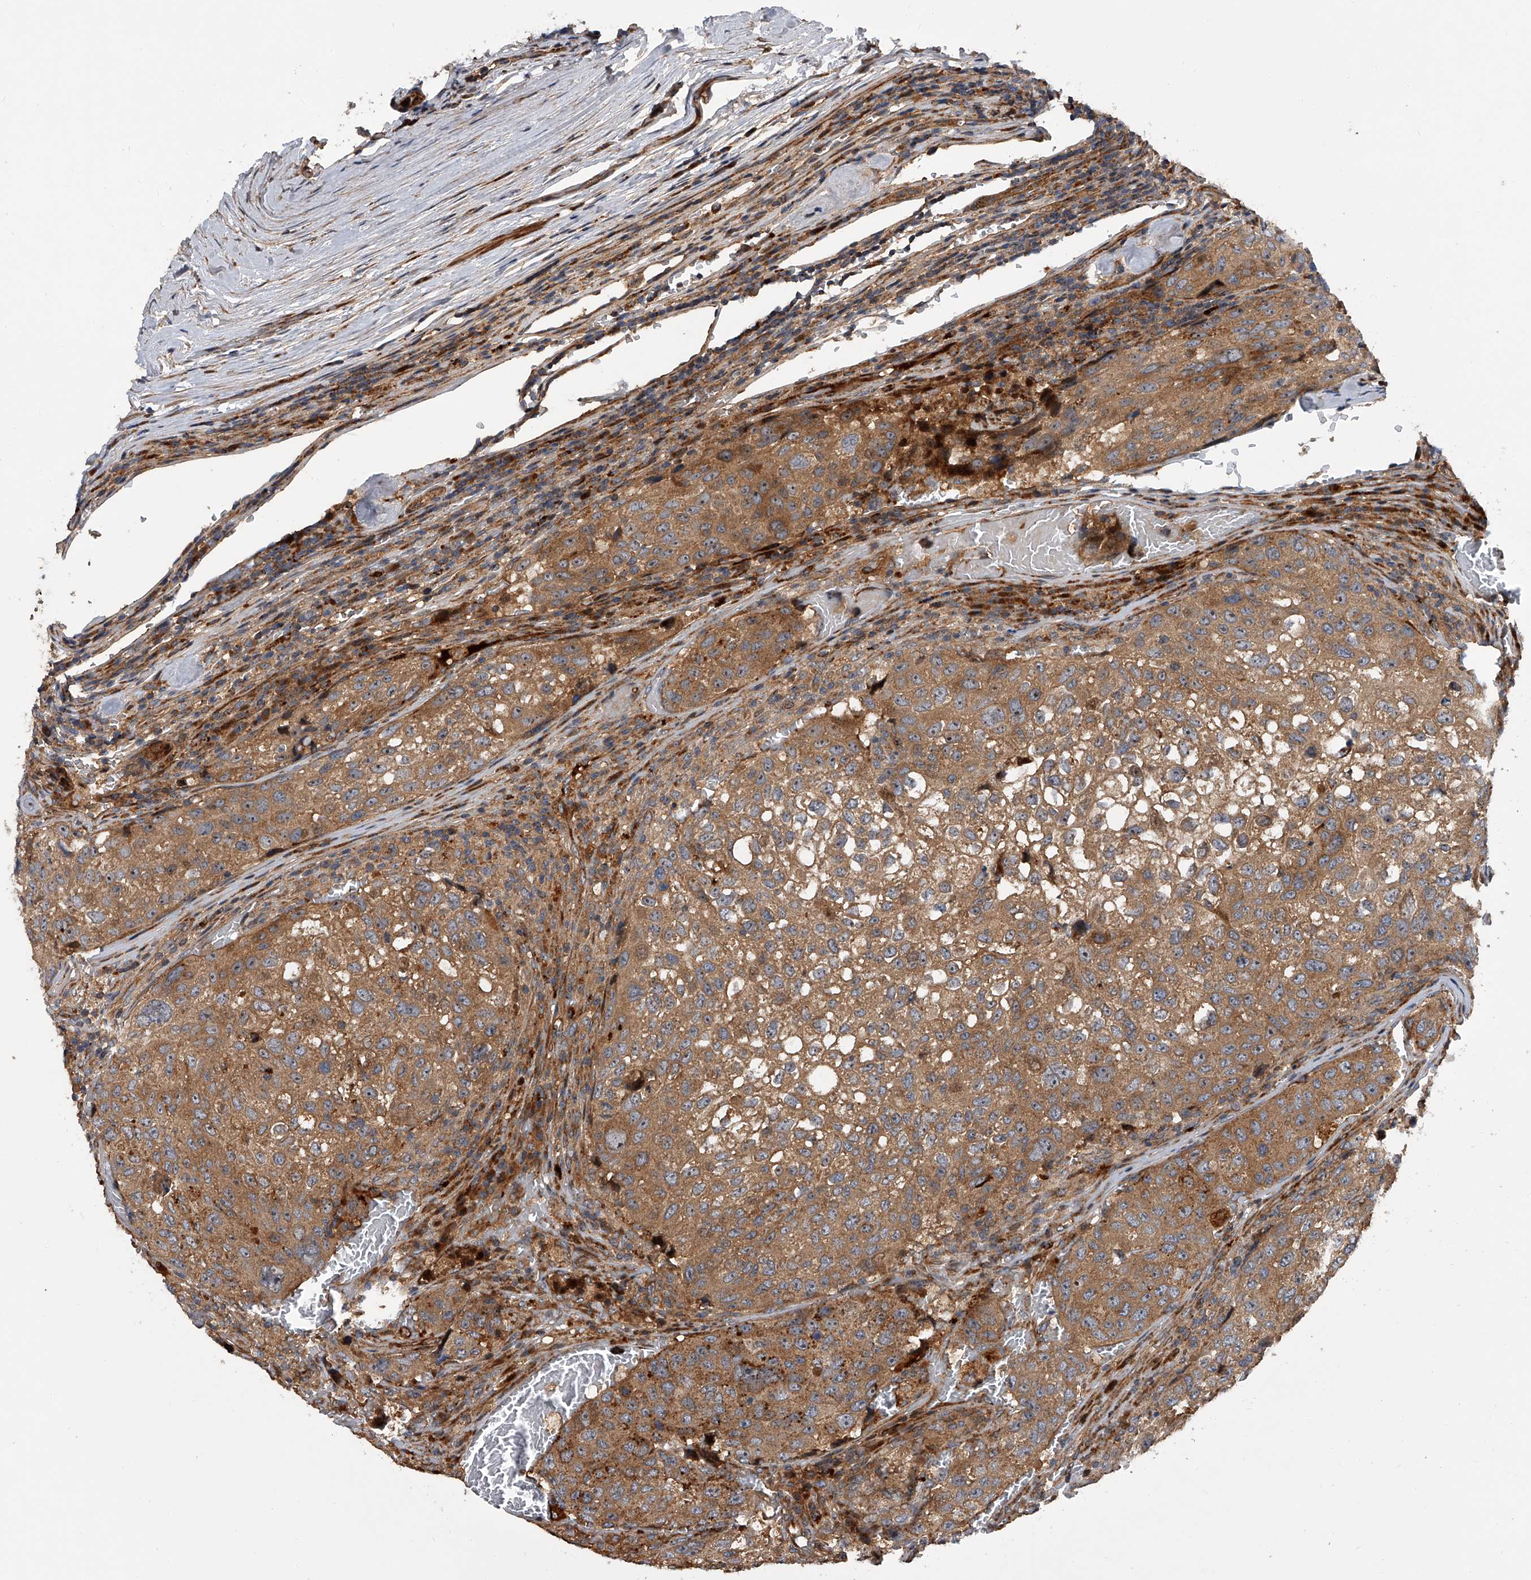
{"staining": {"intensity": "moderate", "quantity": ">75%", "location": "cytoplasmic/membranous"}, "tissue": "urothelial cancer", "cell_type": "Tumor cells", "image_type": "cancer", "snomed": [{"axis": "morphology", "description": "Urothelial carcinoma, High grade"}, {"axis": "topography", "description": "Lymph node"}, {"axis": "topography", "description": "Urinary bladder"}], "caption": "An immunohistochemistry (IHC) image of neoplastic tissue is shown. Protein staining in brown labels moderate cytoplasmic/membranous positivity in high-grade urothelial carcinoma within tumor cells.", "gene": "USP47", "patient": {"sex": "male", "age": 51}}